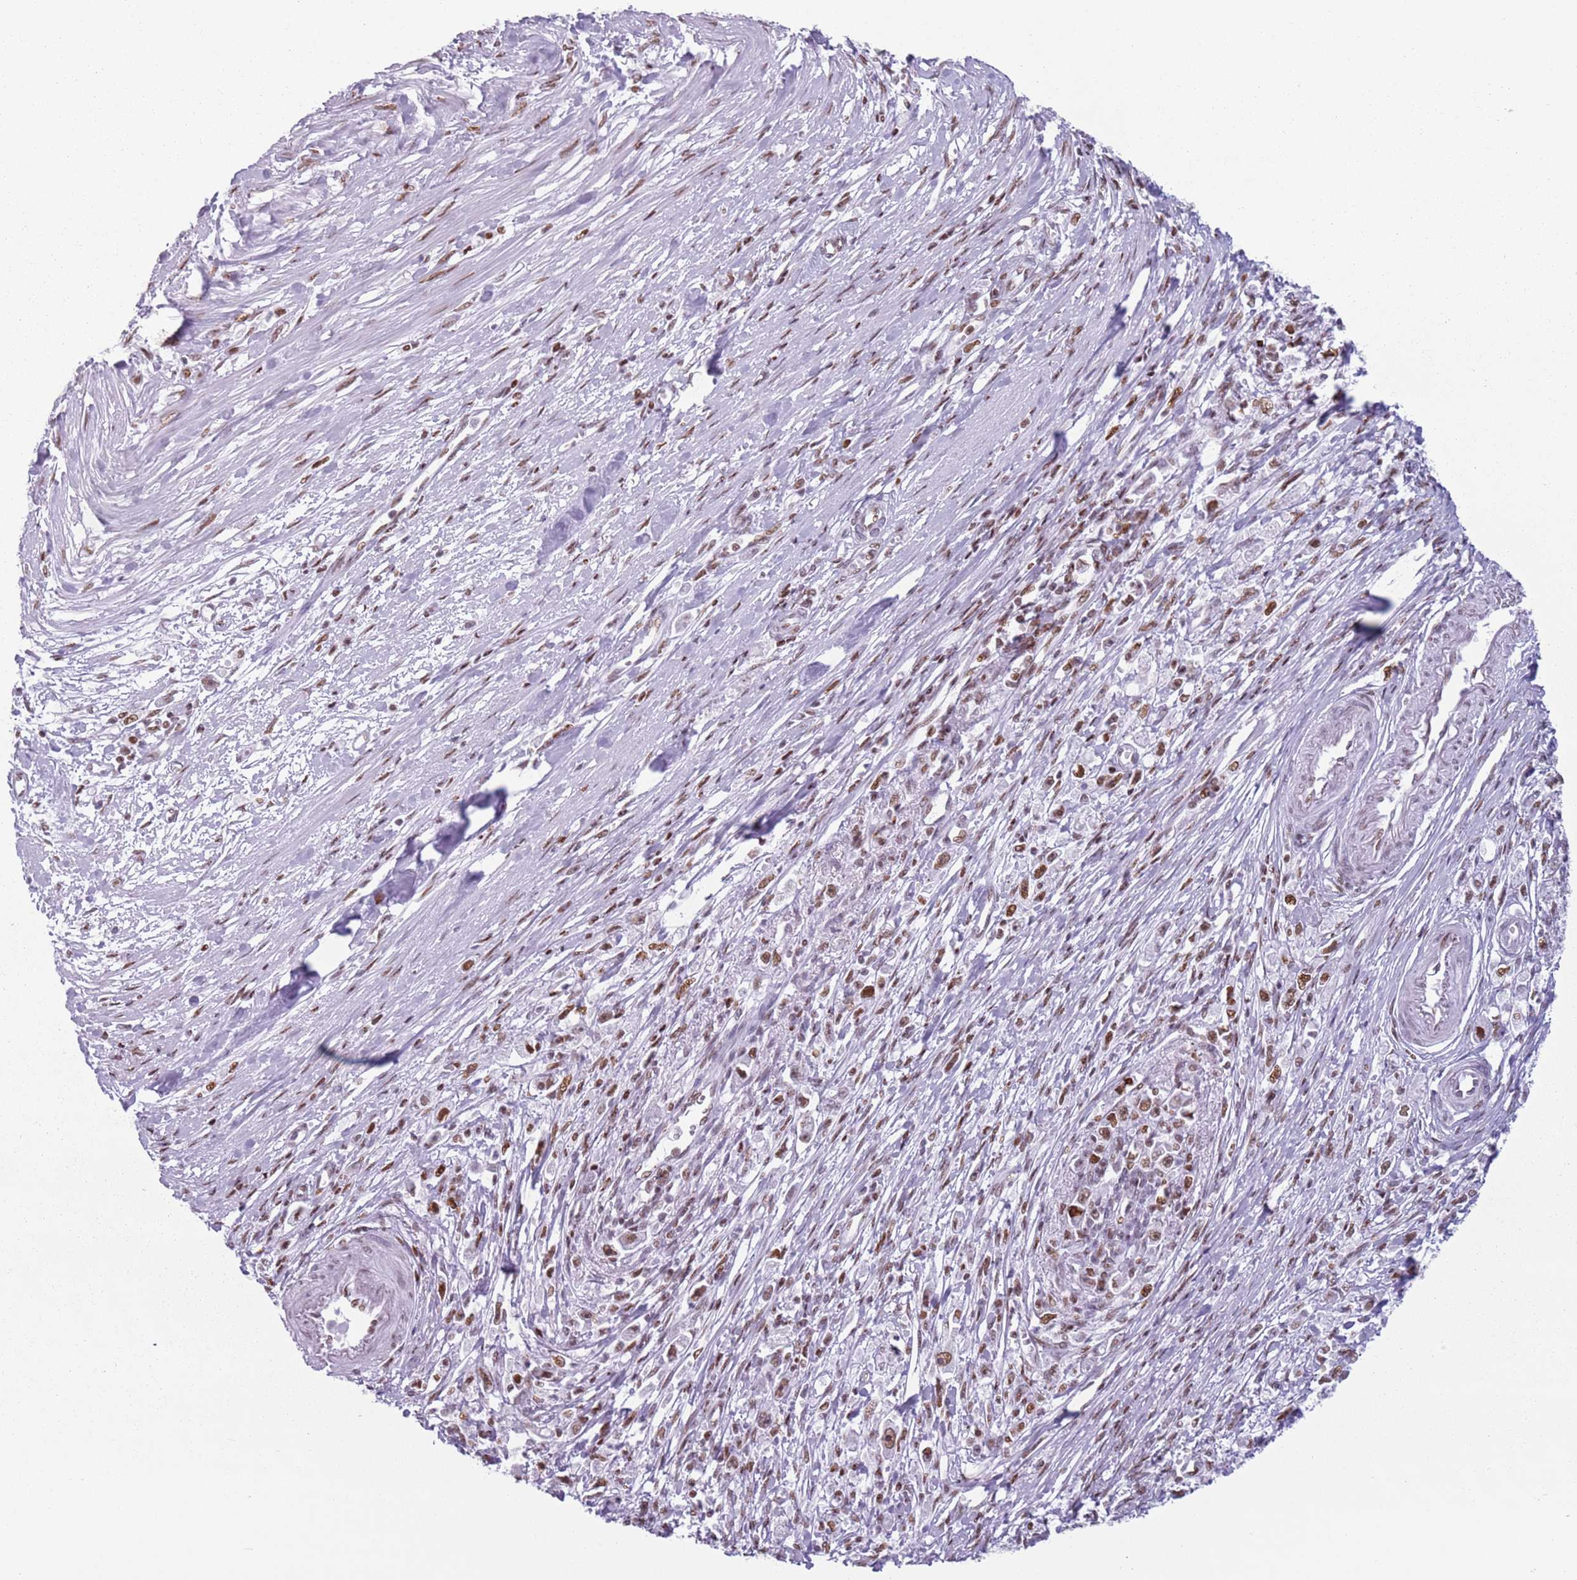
{"staining": {"intensity": "moderate", "quantity": ">75%", "location": "nuclear"}, "tissue": "stomach cancer", "cell_type": "Tumor cells", "image_type": "cancer", "snomed": [{"axis": "morphology", "description": "Adenocarcinoma, NOS"}, {"axis": "topography", "description": "Stomach"}], "caption": "The immunohistochemical stain highlights moderate nuclear expression in tumor cells of stomach cancer tissue. Using DAB (3,3'-diaminobenzidine) (brown) and hematoxylin (blue) stains, captured at high magnification using brightfield microscopy.", "gene": "FAM104B", "patient": {"sex": "female", "age": 59}}